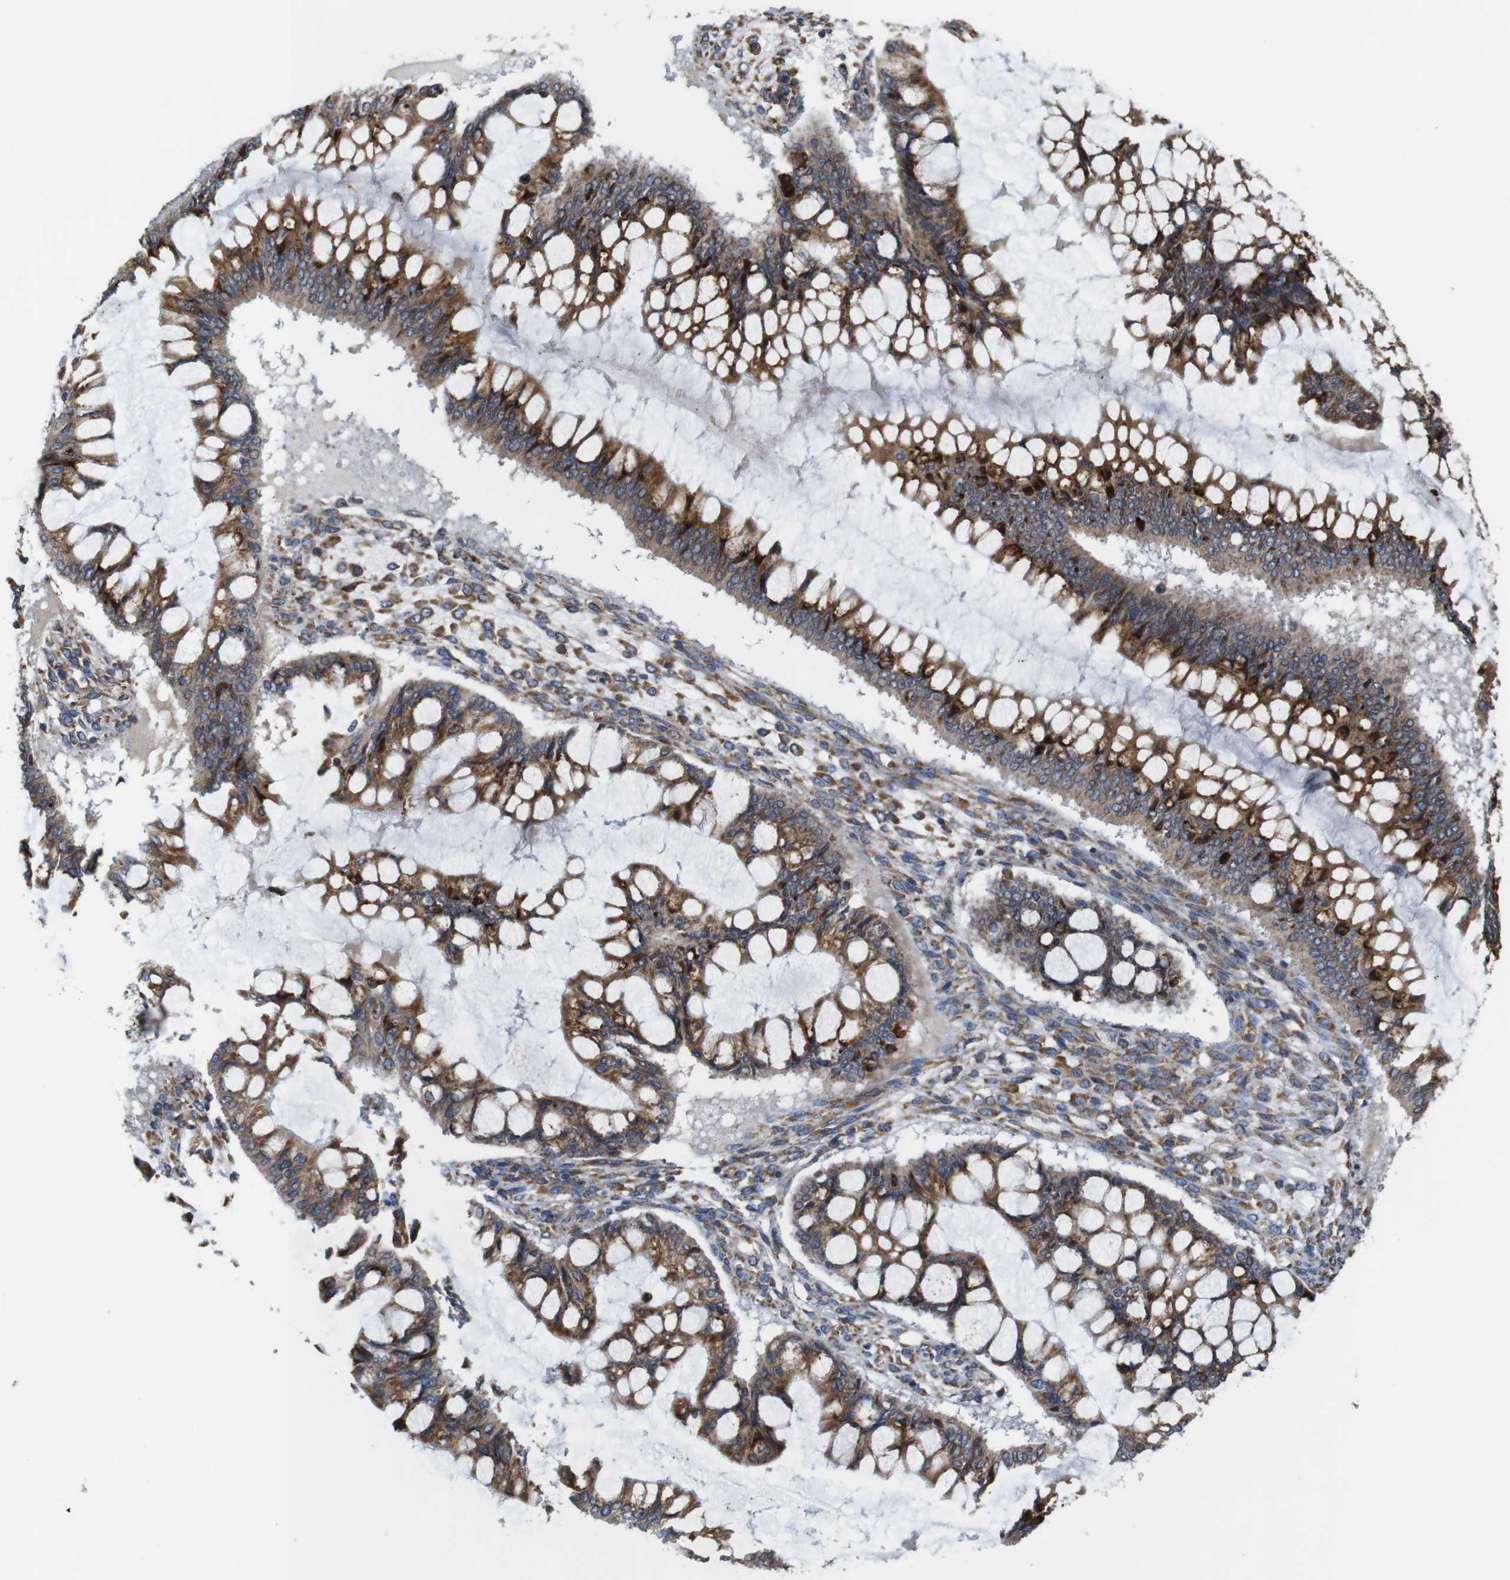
{"staining": {"intensity": "moderate", "quantity": ">75%", "location": "cytoplasmic/membranous"}, "tissue": "ovarian cancer", "cell_type": "Tumor cells", "image_type": "cancer", "snomed": [{"axis": "morphology", "description": "Cystadenocarcinoma, mucinous, NOS"}, {"axis": "topography", "description": "Ovary"}], "caption": "DAB immunohistochemical staining of ovarian cancer shows moderate cytoplasmic/membranous protein expression in approximately >75% of tumor cells.", "gene": "UGGT1", "patient": {"sex": "female", "age": 73}}